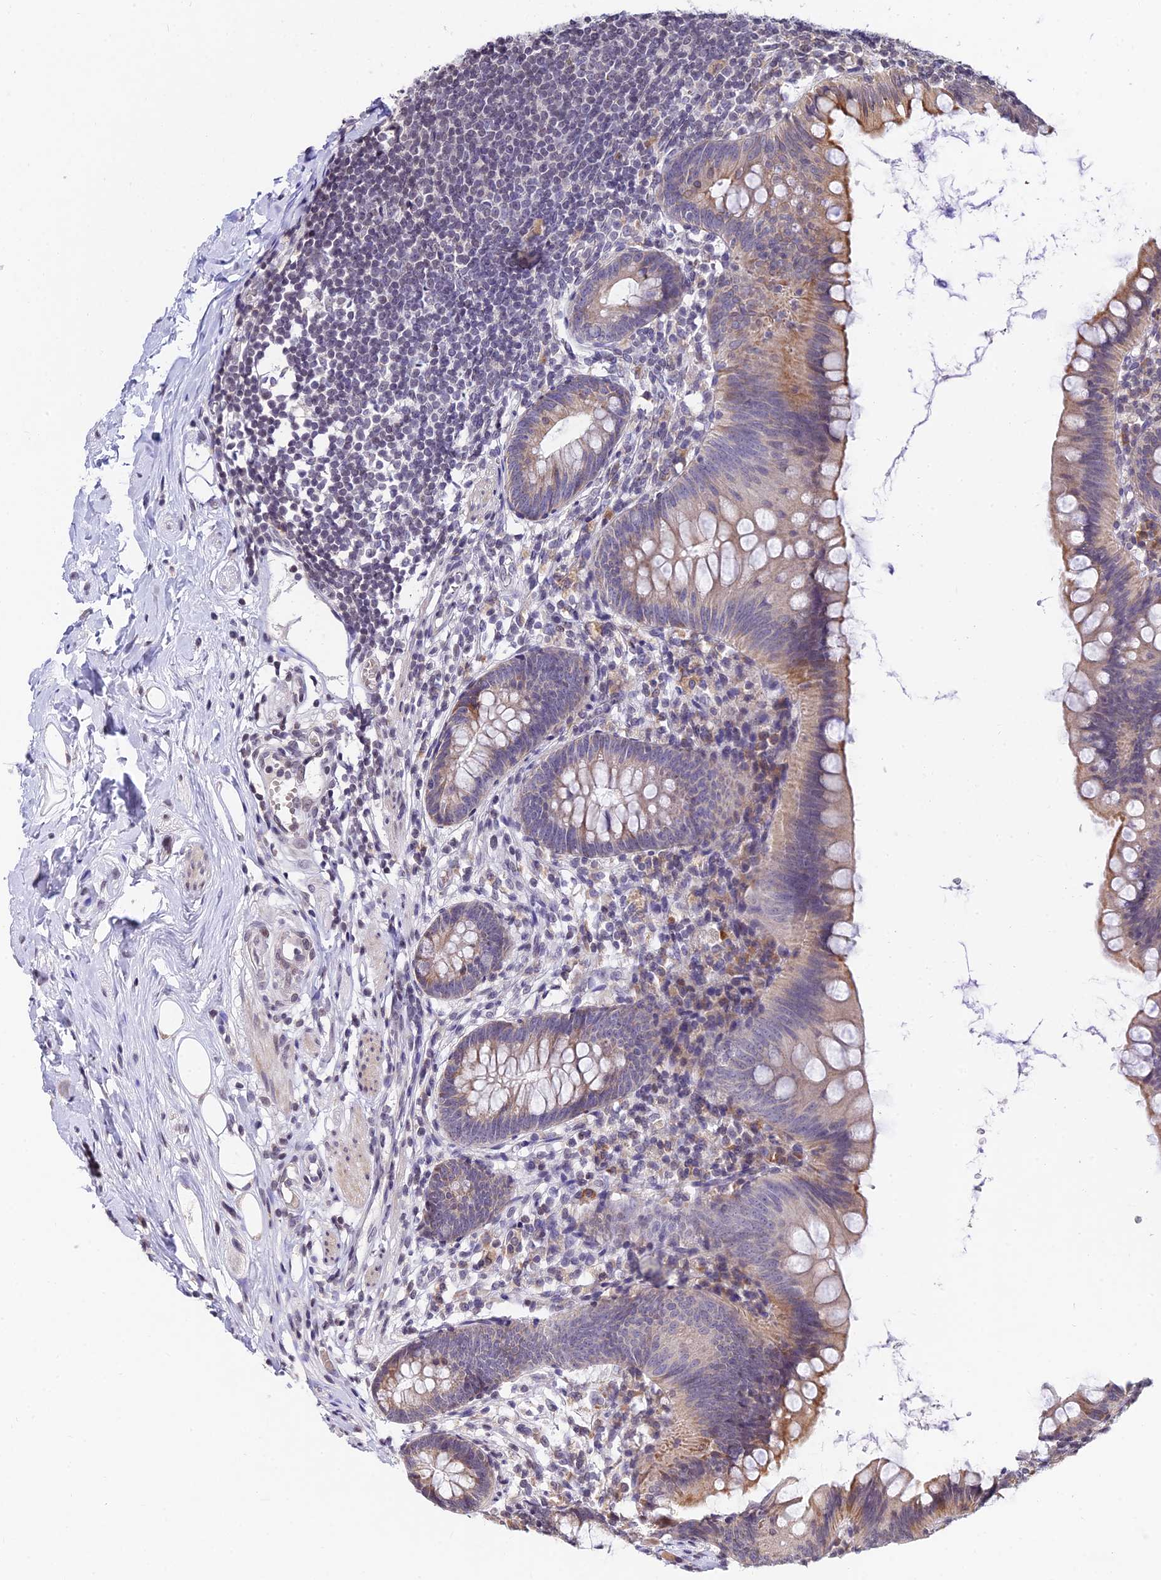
{"staining": {"intensity": "weak", "quantity": "25%-75%", "location": "cytoplasmic/membranous"}, "tissue": "appendix", "cell_type": "Glandular cells", "image_type": "normal", "snomed": [{"axis": "morphology", "description": "Normal tissue, NOS"}, {"axis": "topography", "description": "Appendix"}], "caption": "Immunohistochemistry micrograph of unremarkable appendix: appendix stained using immunohistochemistry (IHC) exhibits low levels of weak protein expression localized specifically in the cytoplasmic/membranous of glandular cells, appearing as a cytoplasmic/membranous brown color.", "gene": "CDNF", "patient": {"sex": "female", "age": 62}}